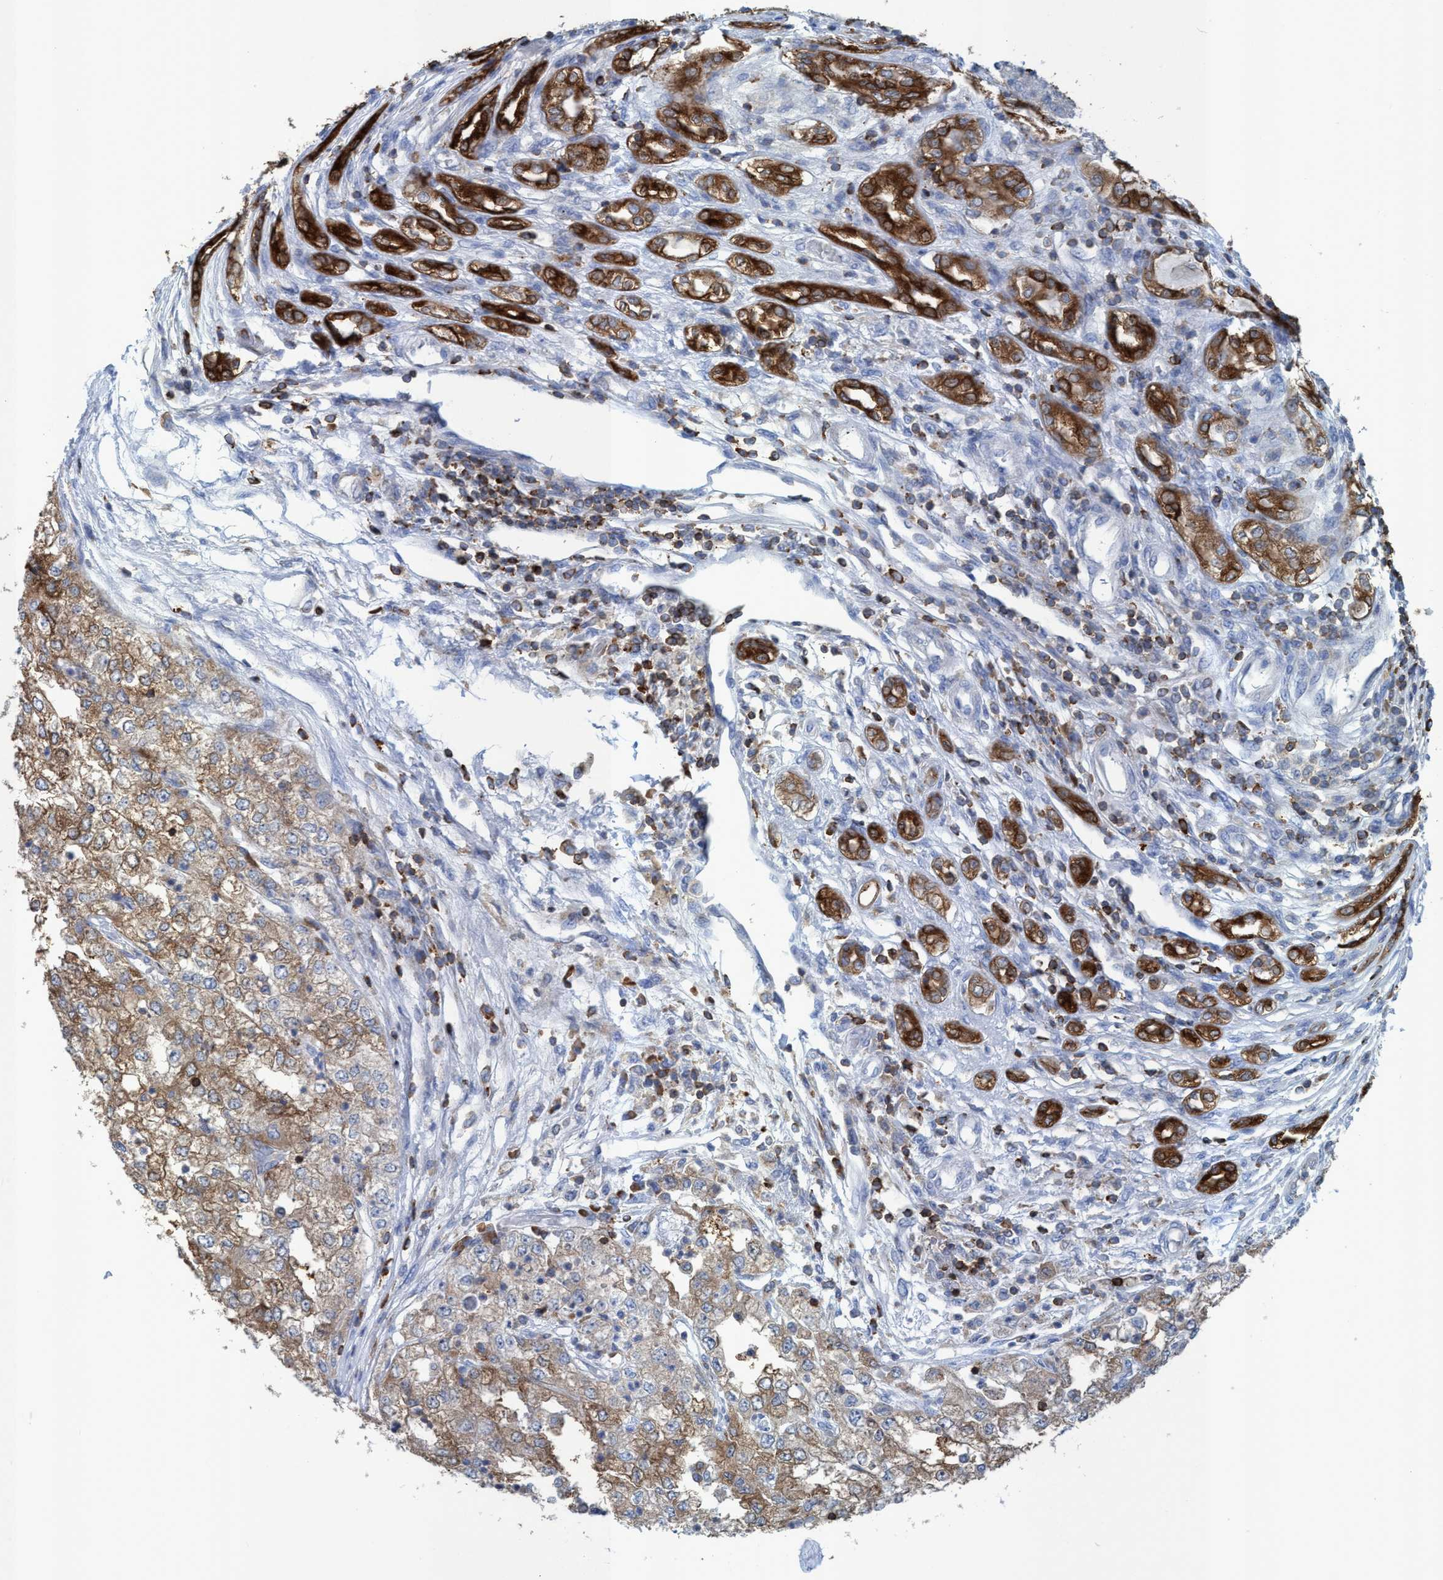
{"staining": {"intensity": "moderate", "quantity": ">75%", "location": "cytoplasmic/membranous"}, "tissue": "renal cancer", "cell_type": "Tumor cells", "image_type": "cancer", "snomed": [{"axis": "morphology", "description": "Adenocarcinoma, NOS"}, {"axis": "topography", "description": "Kidney"}], "caption": "Immunohistochemical staining of adenocarcinoma (renal) shows medium levels of moderate cytoplasmic/membranous staining in approximately >75% of tumor cells.", "gene": "EZR", "patient": {"sex": "female", "age": 54}}